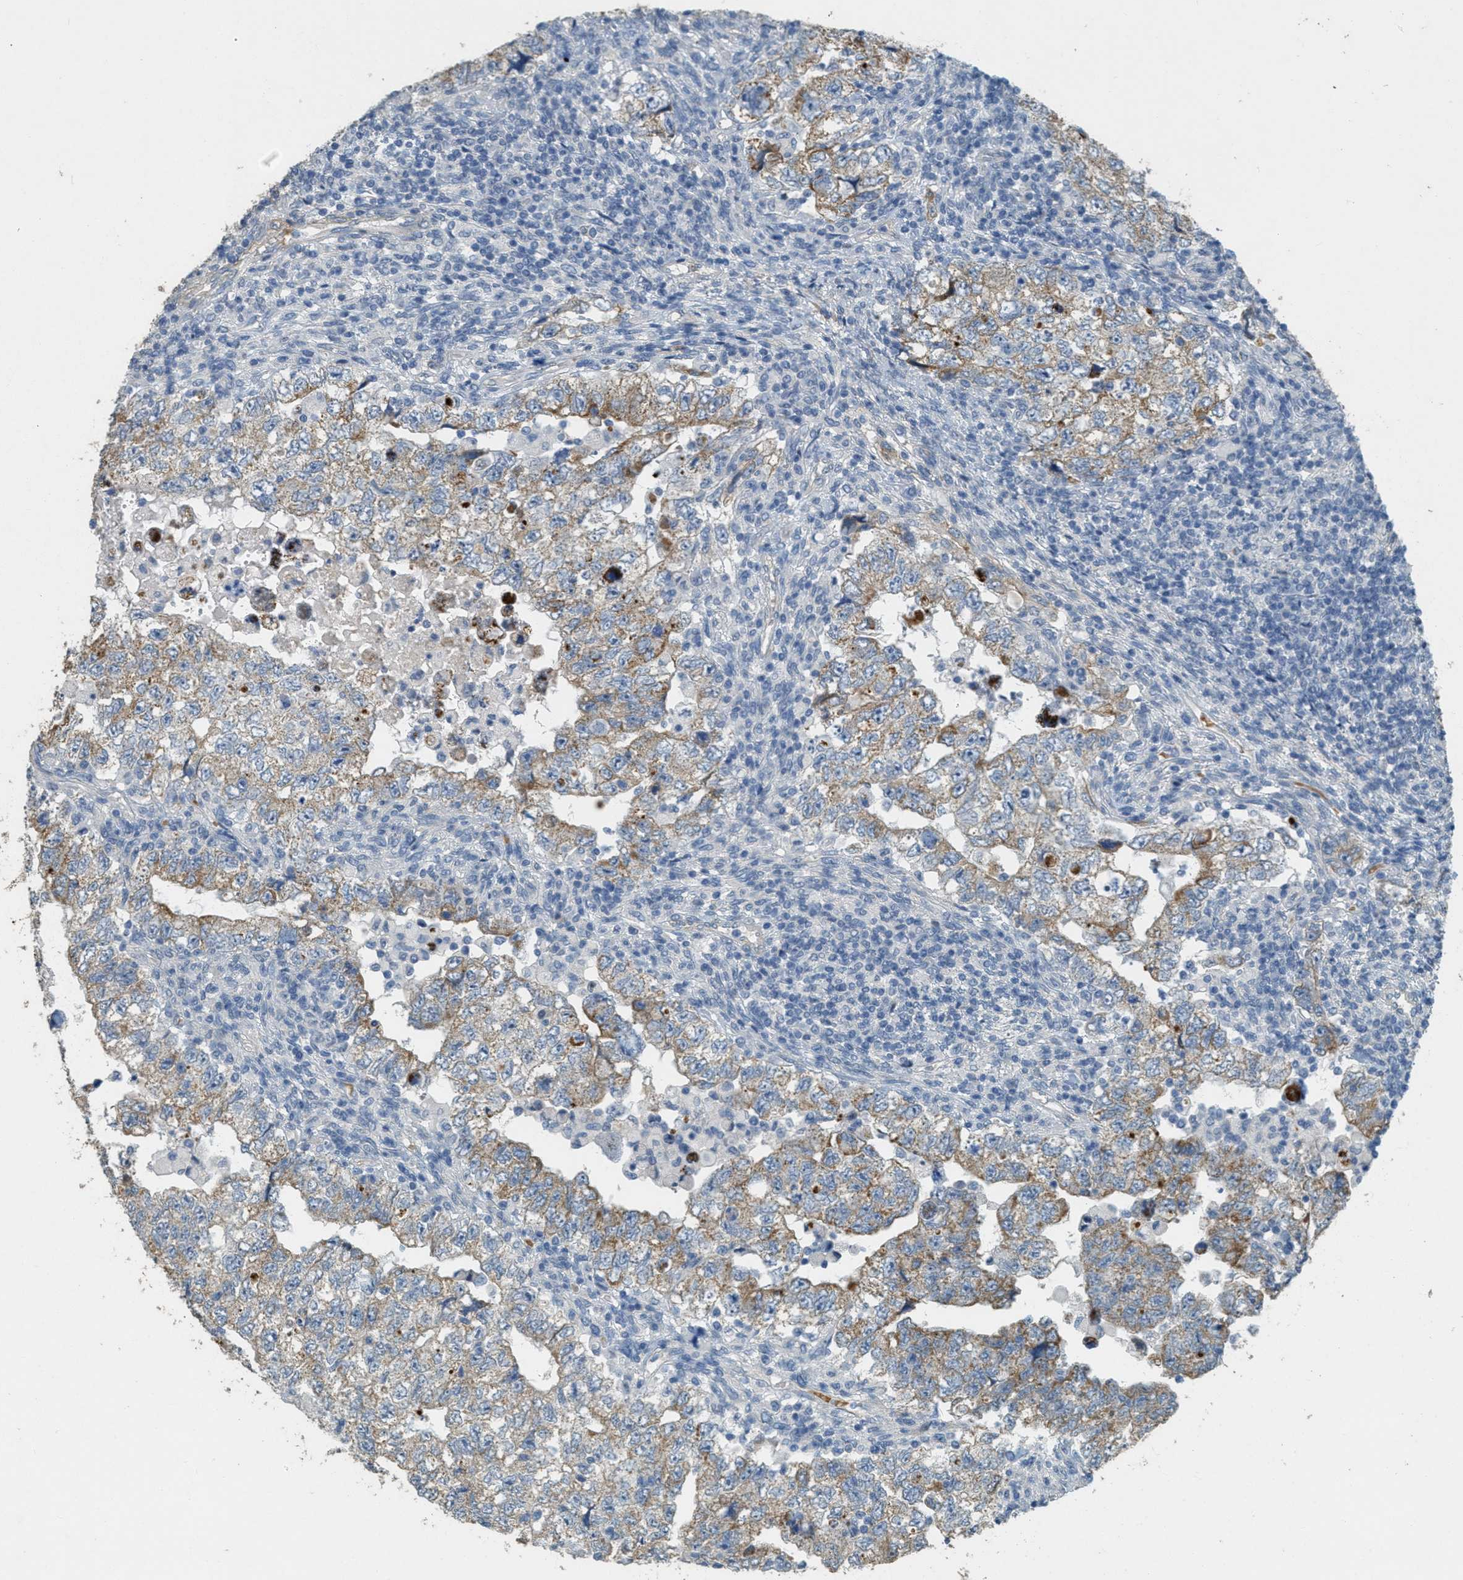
{"staining": {"intensity": "weak", "quantity": ">75%", "location": "cytoplasmic/membranous"}, "tissue": "testis cancer", "cell_type": "Tumor cells", "image_type": "cancer", "snomed": [{"axis": "morphology", "description": "Carcinoma, Embryonal, NOS"}, {"axis": "topography", "description": "Testis"}], "caption": "Protein staining displays weak cytoplasmic/membranous staining in approximately >75% of tumor cells in embryonal carcinoma (testis).", "gene": "MRS2", "patient": {"sex": "male", "age": 36}}